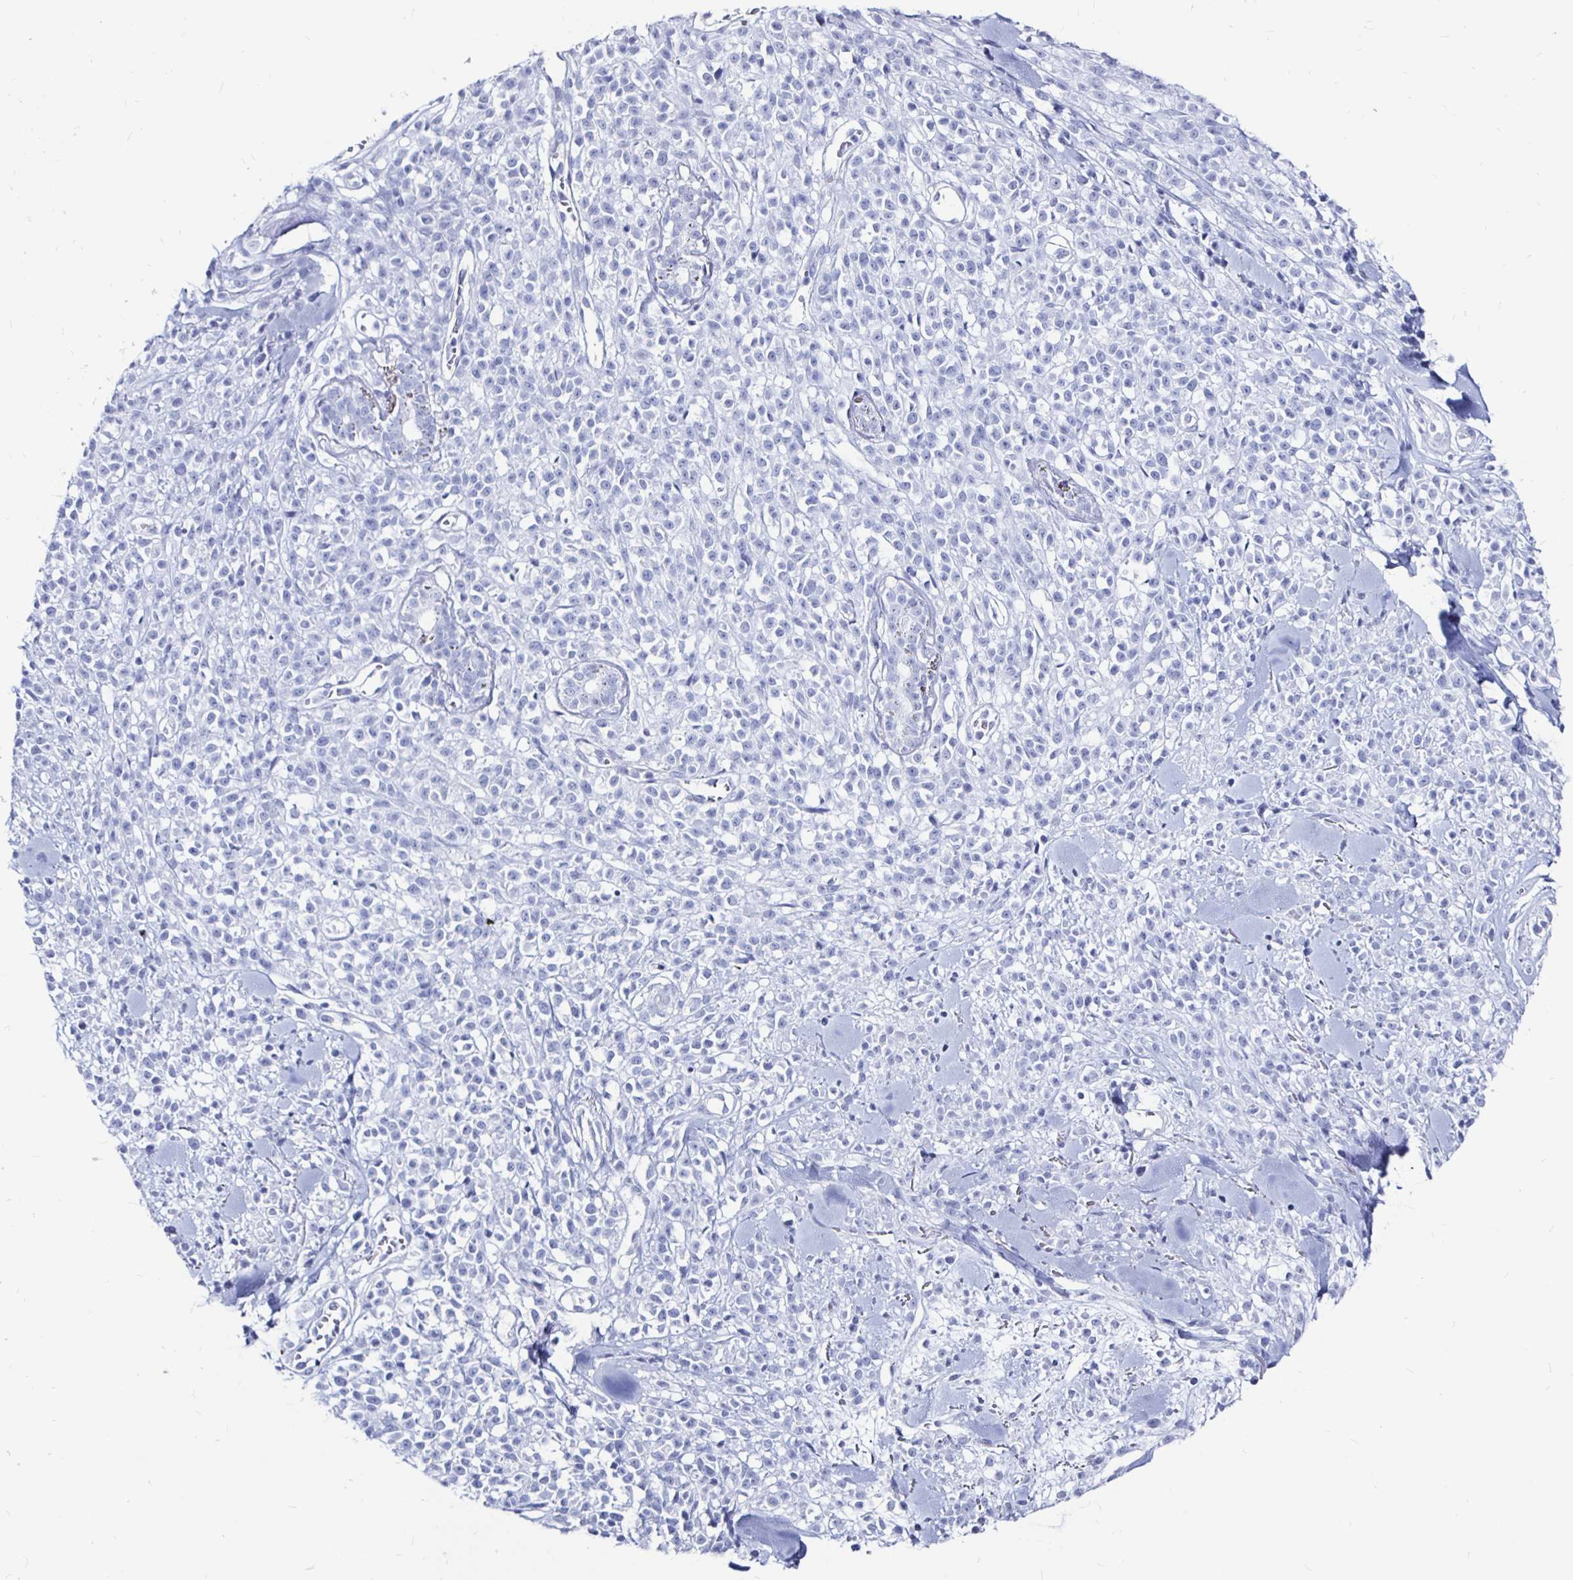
{"staining": {"intensity": "negative", "quantity": "none", "location": "none"}, "tissue": "melanoma", "cell_type": "Tumor cells", "image_type": "cancer", "snomed": [{"axis": "morphology", "description": "Malignant melanoma, NOS"}, {"axis": "topography", "description": "Skin"}, {"axis": "topography", "description": "Skin of trunk"}], "caption": "Immunohistochemistry histopathology image of neoplastic tissue: human melanoma stained with DAB (3,3'-diaminobenzidine) shows no significant protein expression in tumor cells. Brightfield microscopy of IHC stained with DAB (brown) and hematoxylin (blue), captured at high magnification.", "gene": "LUZP4", "patient": {"sex": "male", "age": 74}}